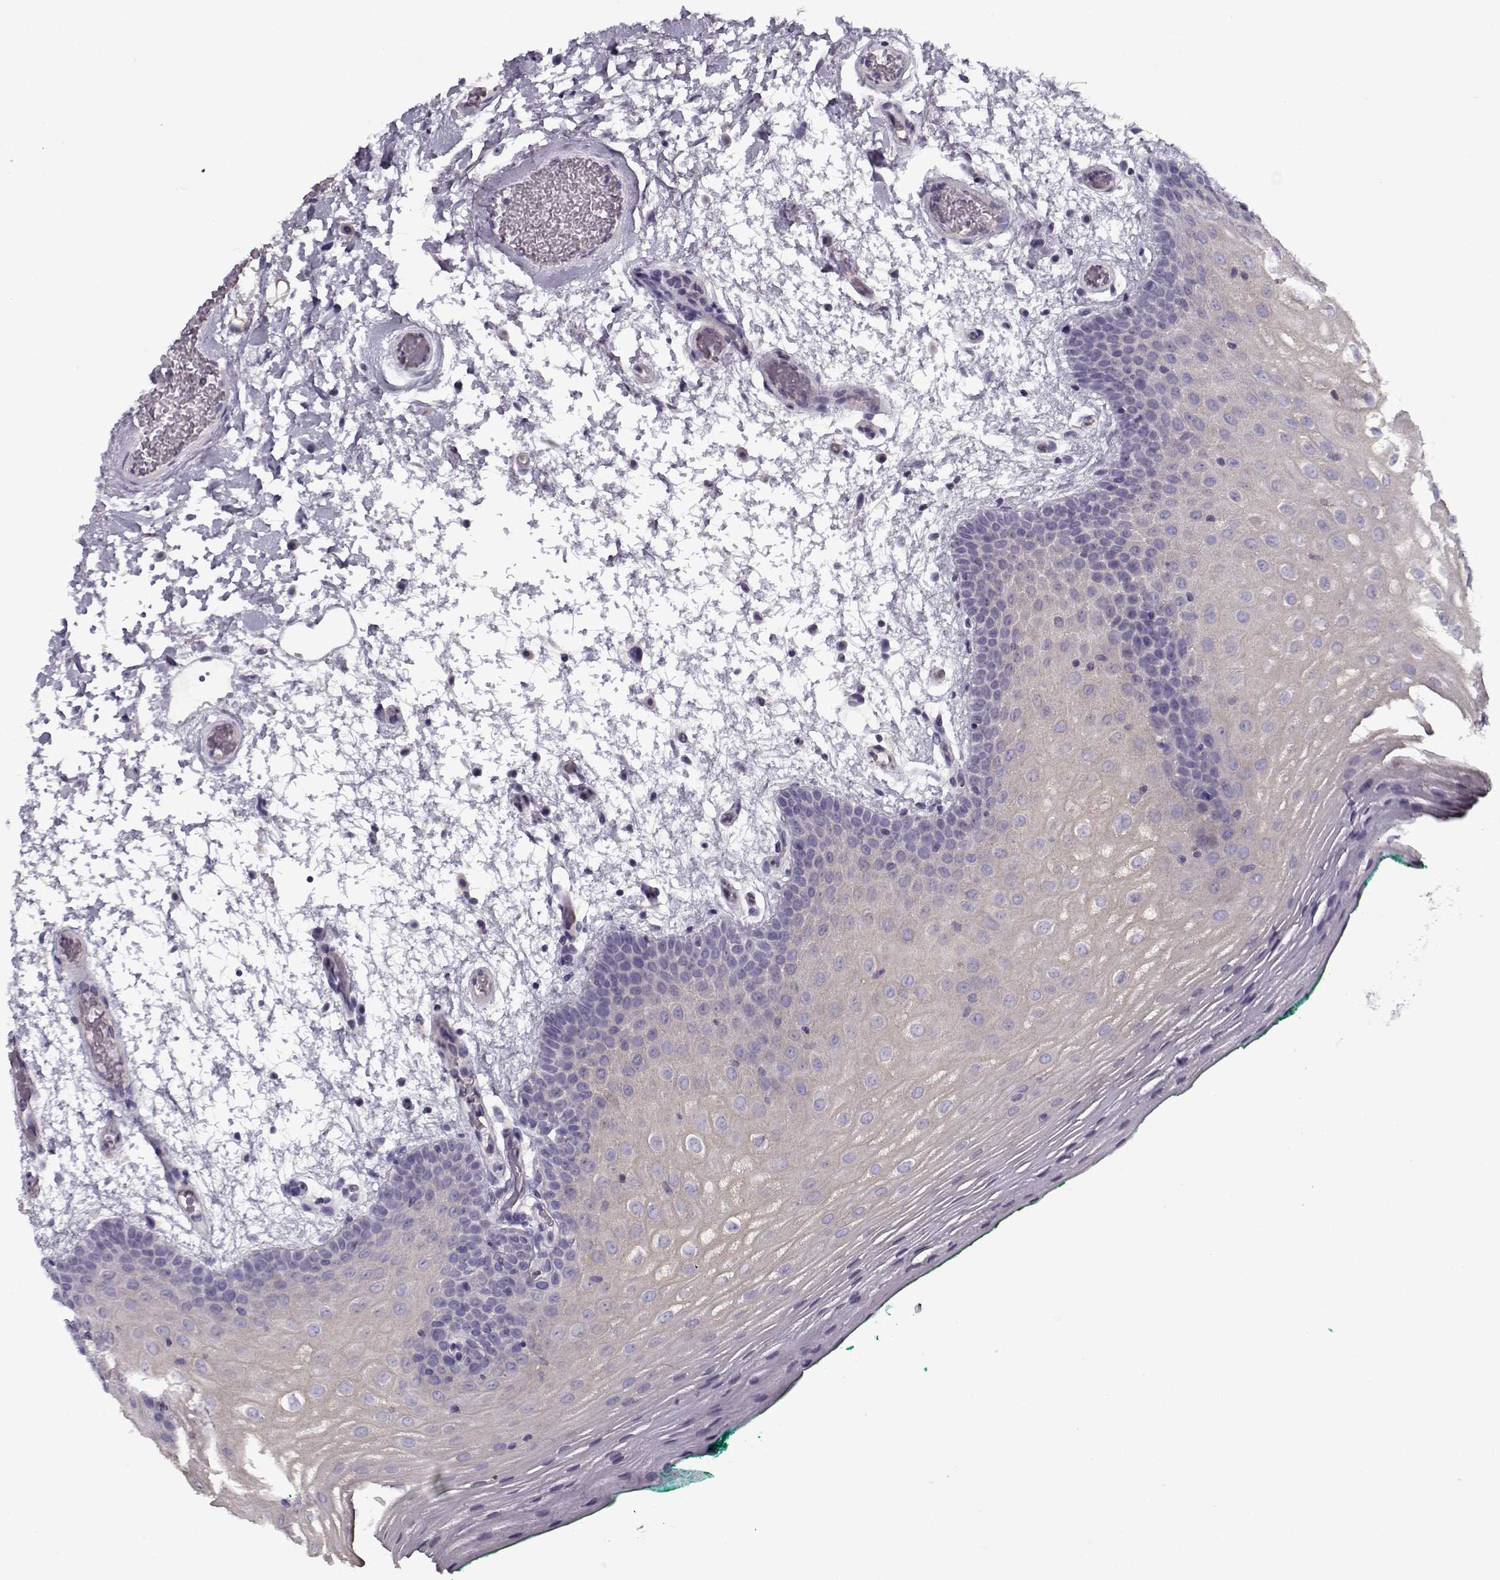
{"staining": {"intensity": "weak", "quantity": "<25%", "location": "cytoplasmic/membranous"}, "tissue": "oral mucosa", "cell_type": "Squamous epithelial cells", "image_type": "normal", "snomed": [{"axis": "morphology", "description": "Normal tissue, NOS"}, {"axis": "morphology", "description": "Squamous cell carcinoma, NOS"}, {"axis": "topography", "description": "Oral tissue"}, {"axis": "topography", "description": "Head-Neck"}], "caption": "Immunohistochemistry (IHC) histopathology image of unremarkable oral mucosa: oral mucosa stained with DAB (3,3'-diaminobenzidine) exhibits no significant protein positivity in squamous epithelial cells. (Stains: DAB immunohistochemistry with hematoxylin counter stain, Microscopy: brightfield microscopy at high magnification).", "gene": "CCDC136", "patient": {"sex": "male", "age": 78}}